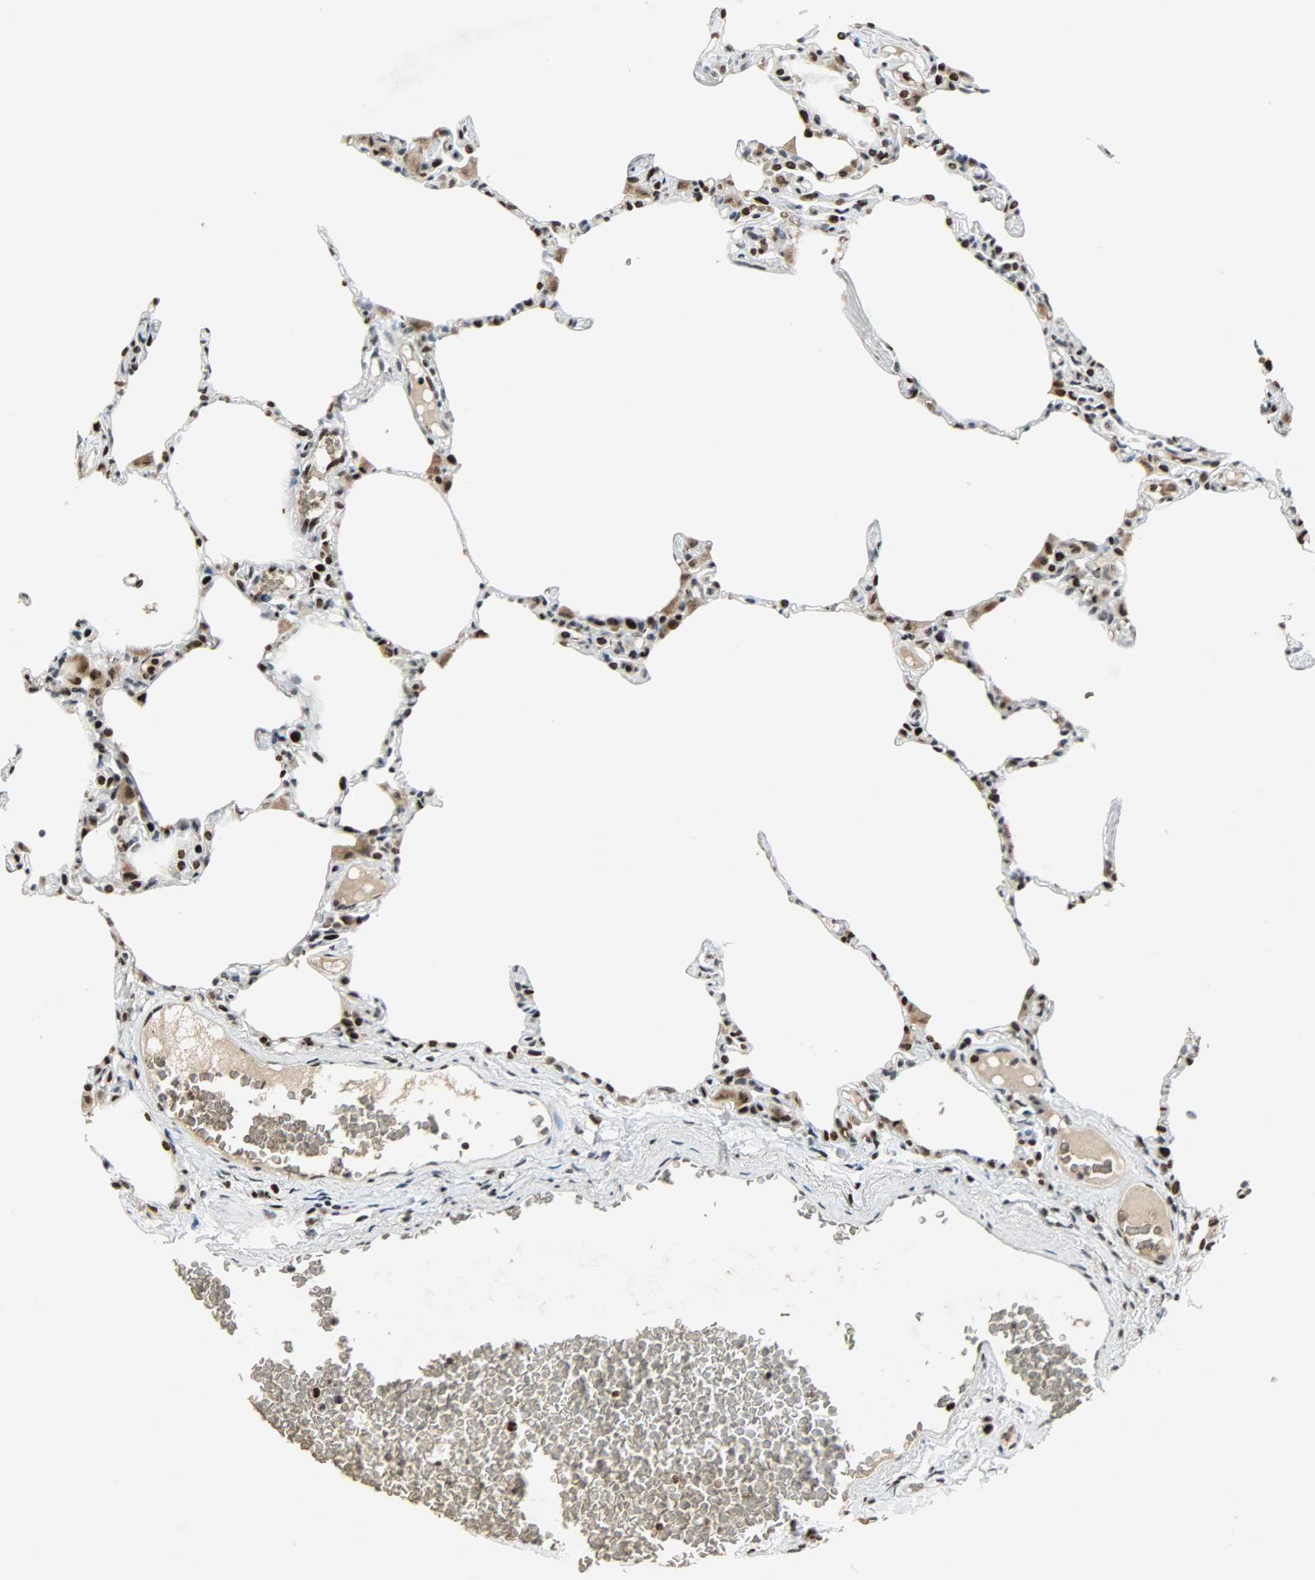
{"staining": {"intensity": "strong", "quantity": ">75%", "location": "cytoplasmic/membranous,nuclear"}, "tissue": "lung", "cell_type": "Alveolar cells", "image_type": "normal", "snomed": [{"axis": "morphology", "description": "Normal tissue, NOS"}, {"axis": "topography", "description": "Lung"}], "caption": "Immunohistochemistry (IHC) staining of benign lung, which reveals high levels of strong cytoplasmic/membranous,nuclear positivity in about >75% of alveolar cells indicating strong cytoplasmic/membranous,nuclear protein positivity. The staining was performed using DAB (brown) for protein detection and nuclei were counterstained in hematoxylin (blue).", "gene": "SNAI1", "patient": {"sex": "female", "age": 49}}